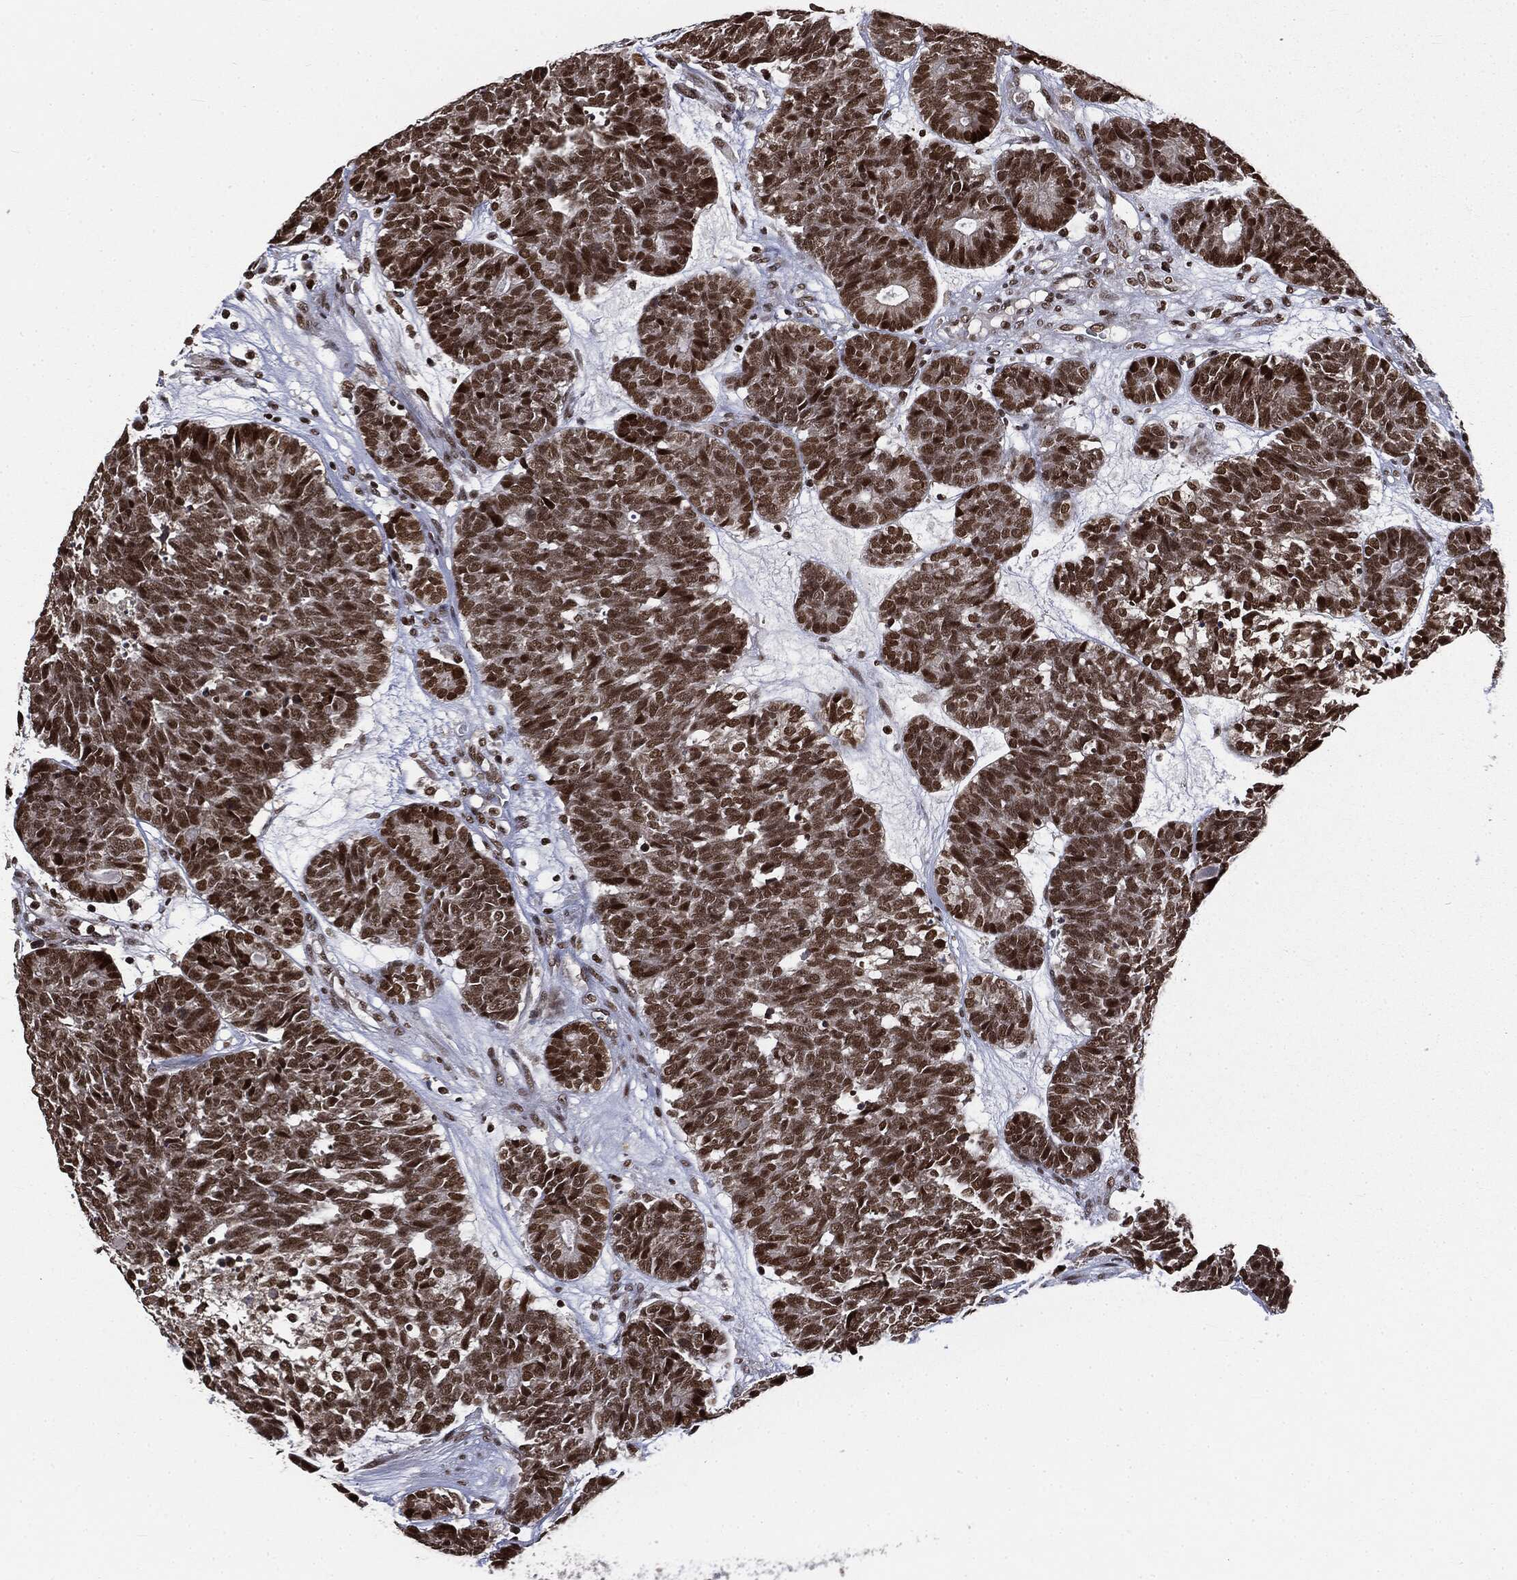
{"staining": {"intensity": "strong", "quantity": ">75%", "location": "nuclear"}, "tissue": "head and neck cancer", "cell_type": "Tumor cells", "image_type": "cancer", "snomed": [{"axis": "morphology", "description": "Adenocarcinoma, NOS"}, {"axis": "topography", "description": "Head-Neck"}], "caption": "Immunohistochemical staining of head and neck cancer demonstrates high levels of strong nuclear expression in approximately >75% of tumor cells.", "gene": "DPH2", "patient": {"sex": "female", "age": 81}}